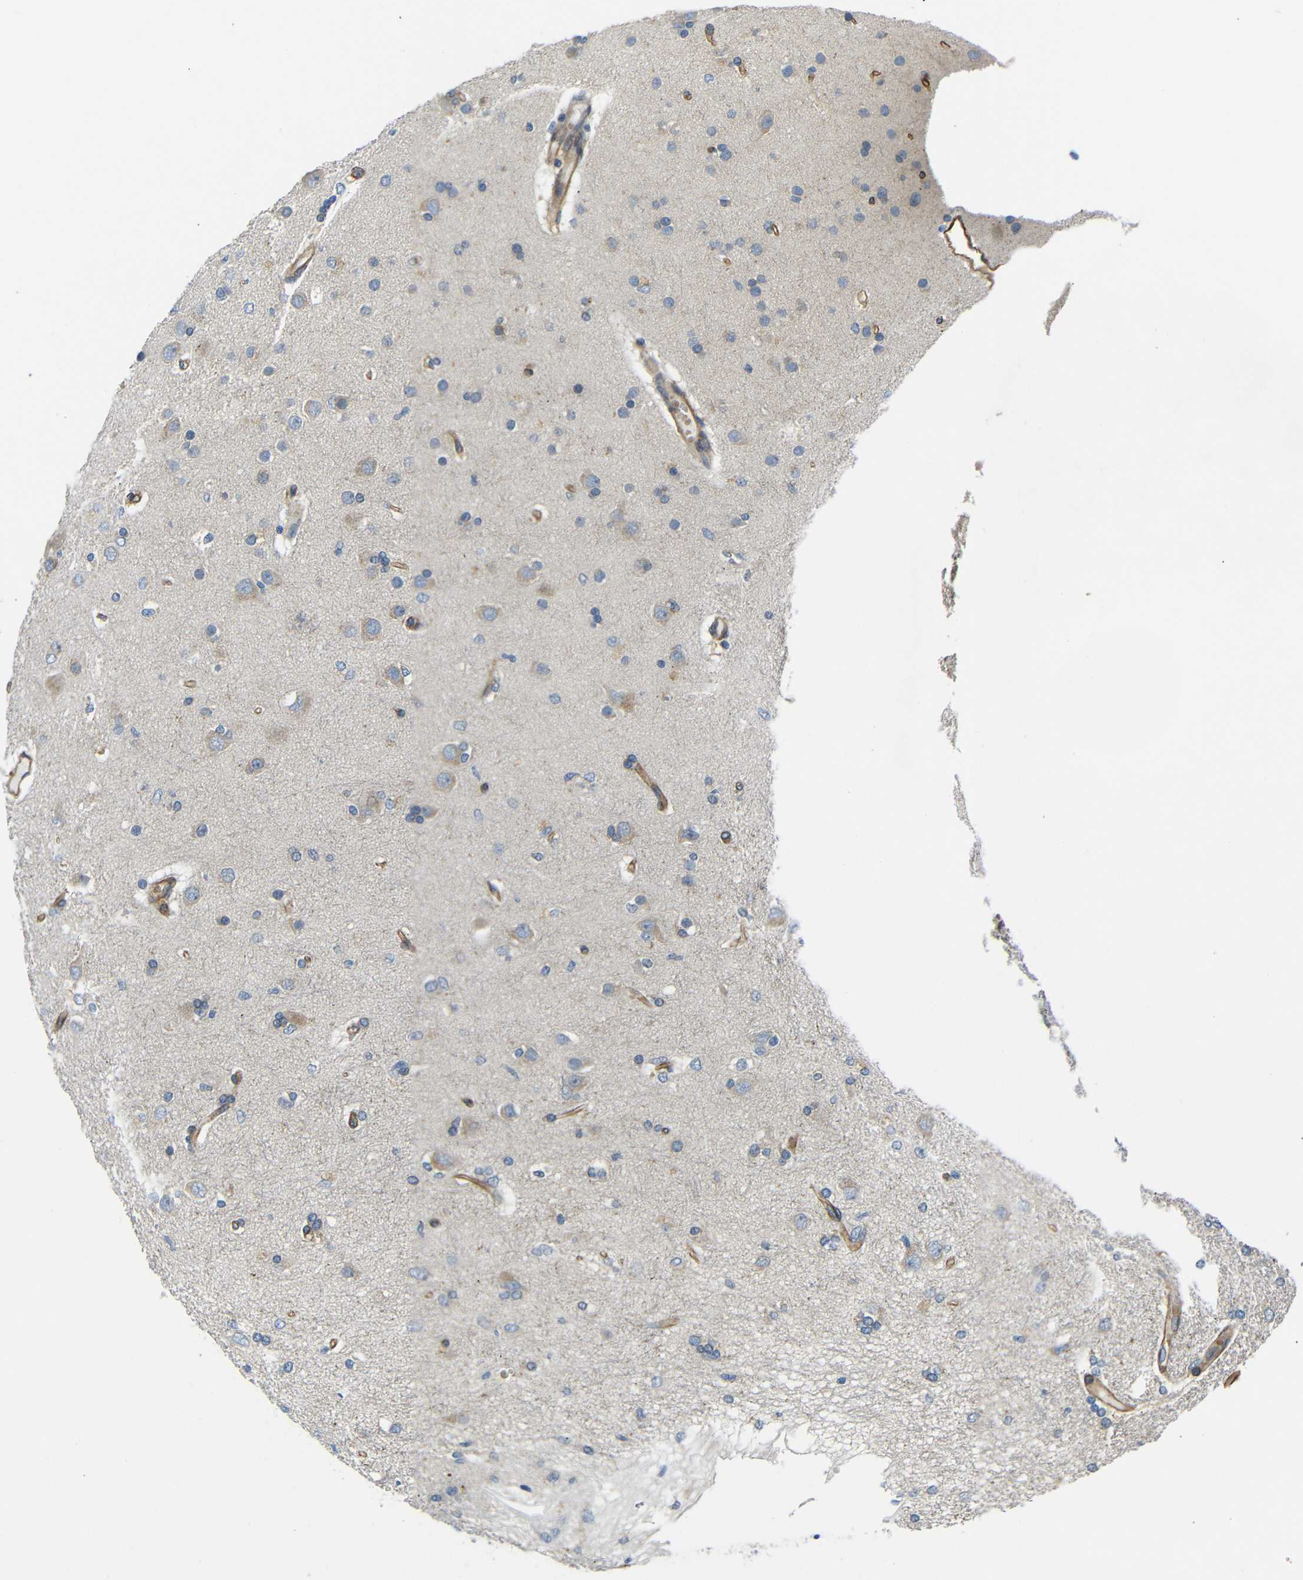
{"staining": {"intensity": "weak", "quantity": "<25%", "location": "cytoplasmic/membranous"}, "tissue": "glioma", "cell_type": "Tumor cells", "image_type": "cancer", "snomed": [{"axis": "morphology", "description": "Glioma, malignant, High grade"}, {"axis": "topography", "description": "Brain"}], "caption": "This is an immunohistochemistry micrograph of malignant glioma (high-grade). There is no positivity in tumor cells.", "gene": "MYO1B", "patient": {"sex": "female", "age": 59}}